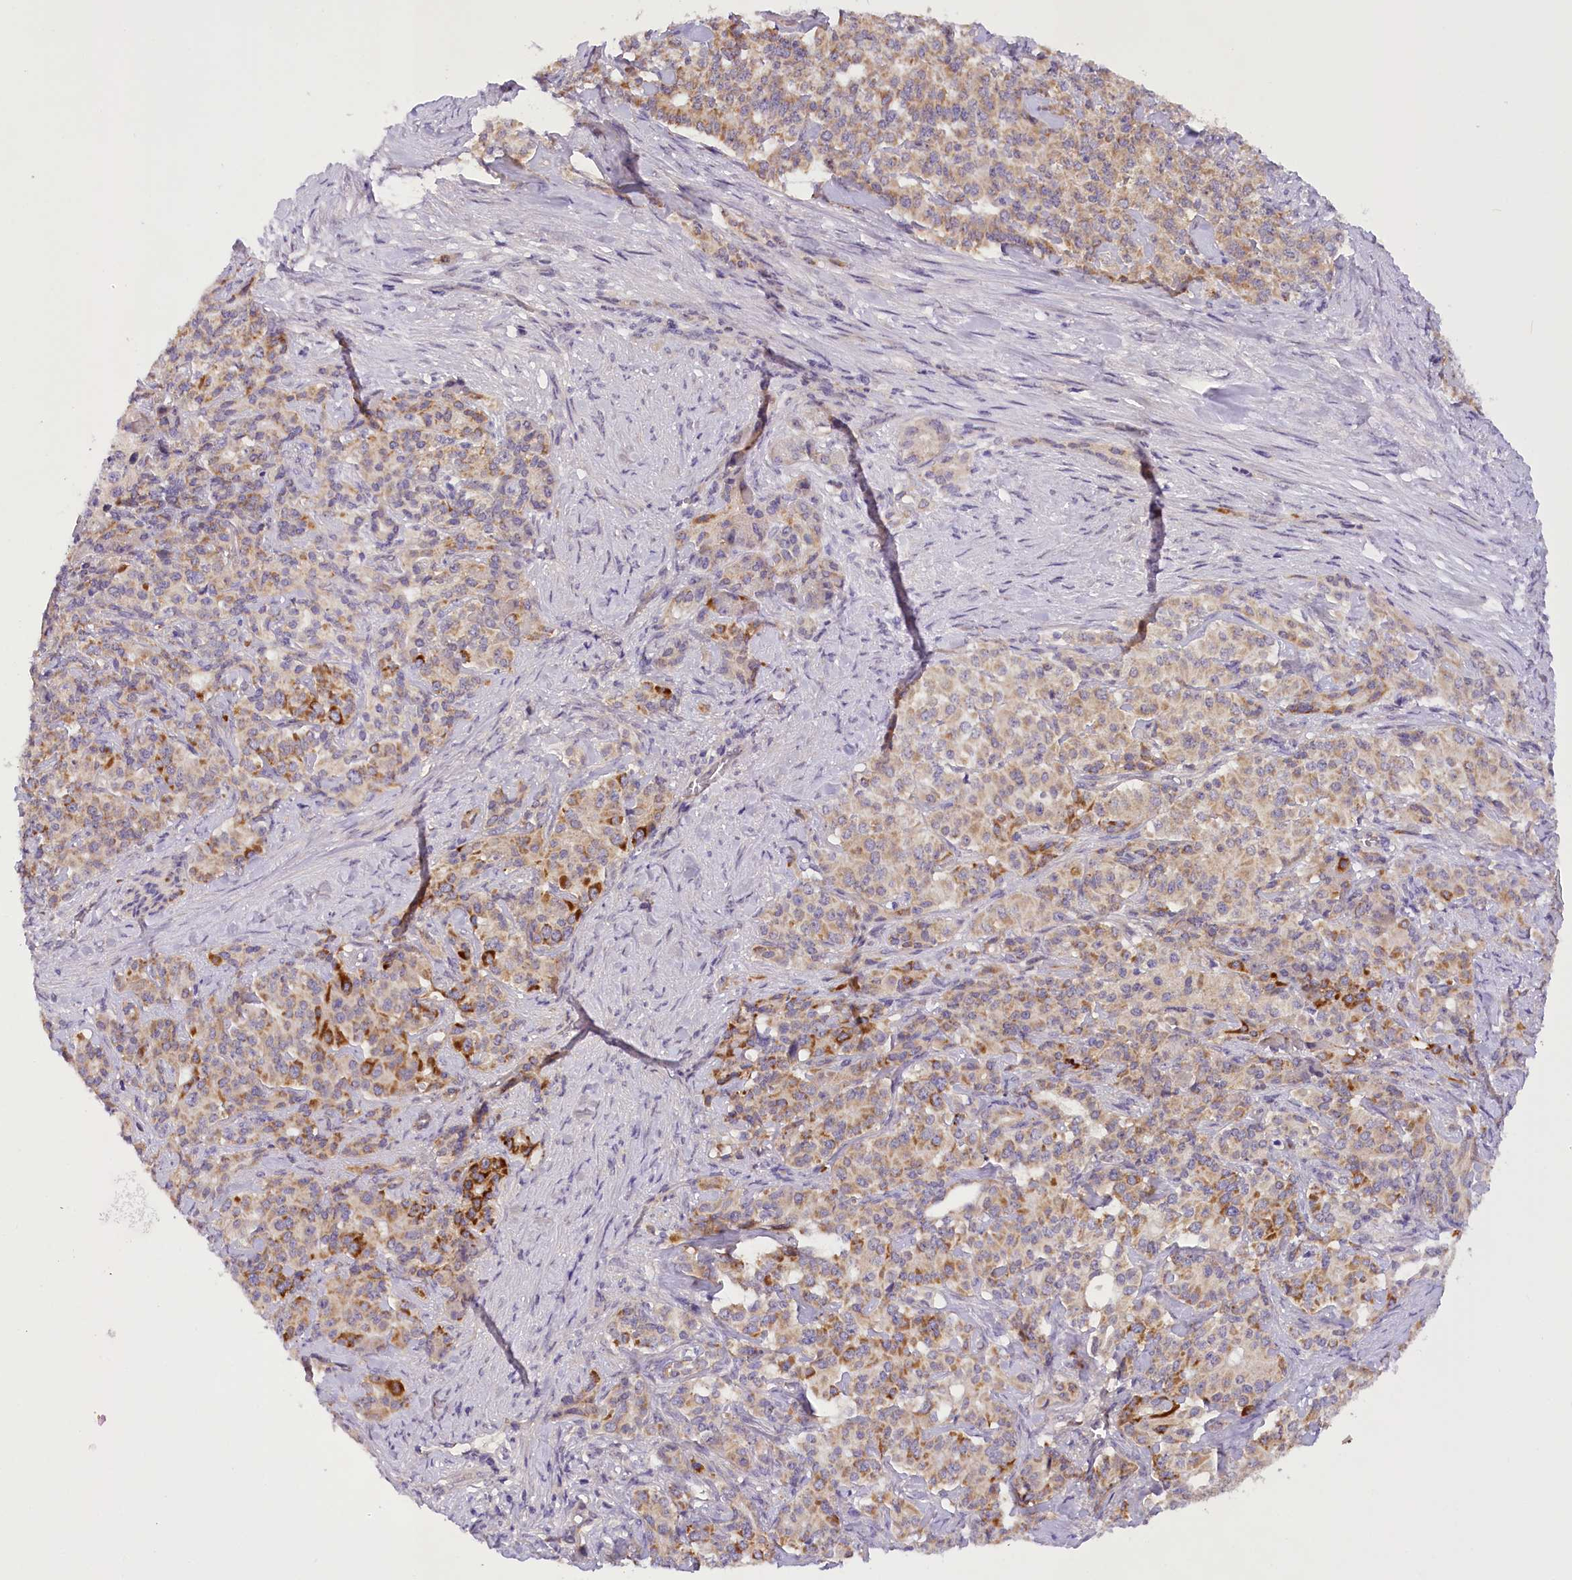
{"staining": {"intensity": "moderate", "quantity": ">75%", "location": "cytoplasmic/membranous"}, "tissue": "pancreatic cancer", "cell_type": "Tumor cells", "image_type": "cancer", "snomed": [{"axis": "morphology", "description": "Adenocarcinoma, NOS"}, {"axis": "topography", "description": "Pancreas"}], "caption": "Moderate cytoplasmic/membranous protein positivity is seen in about >75% of tumor cells in pancreatic cancer.", "gene": "DCUN1D1", "patient": {"sex": "female", "age": 74}}